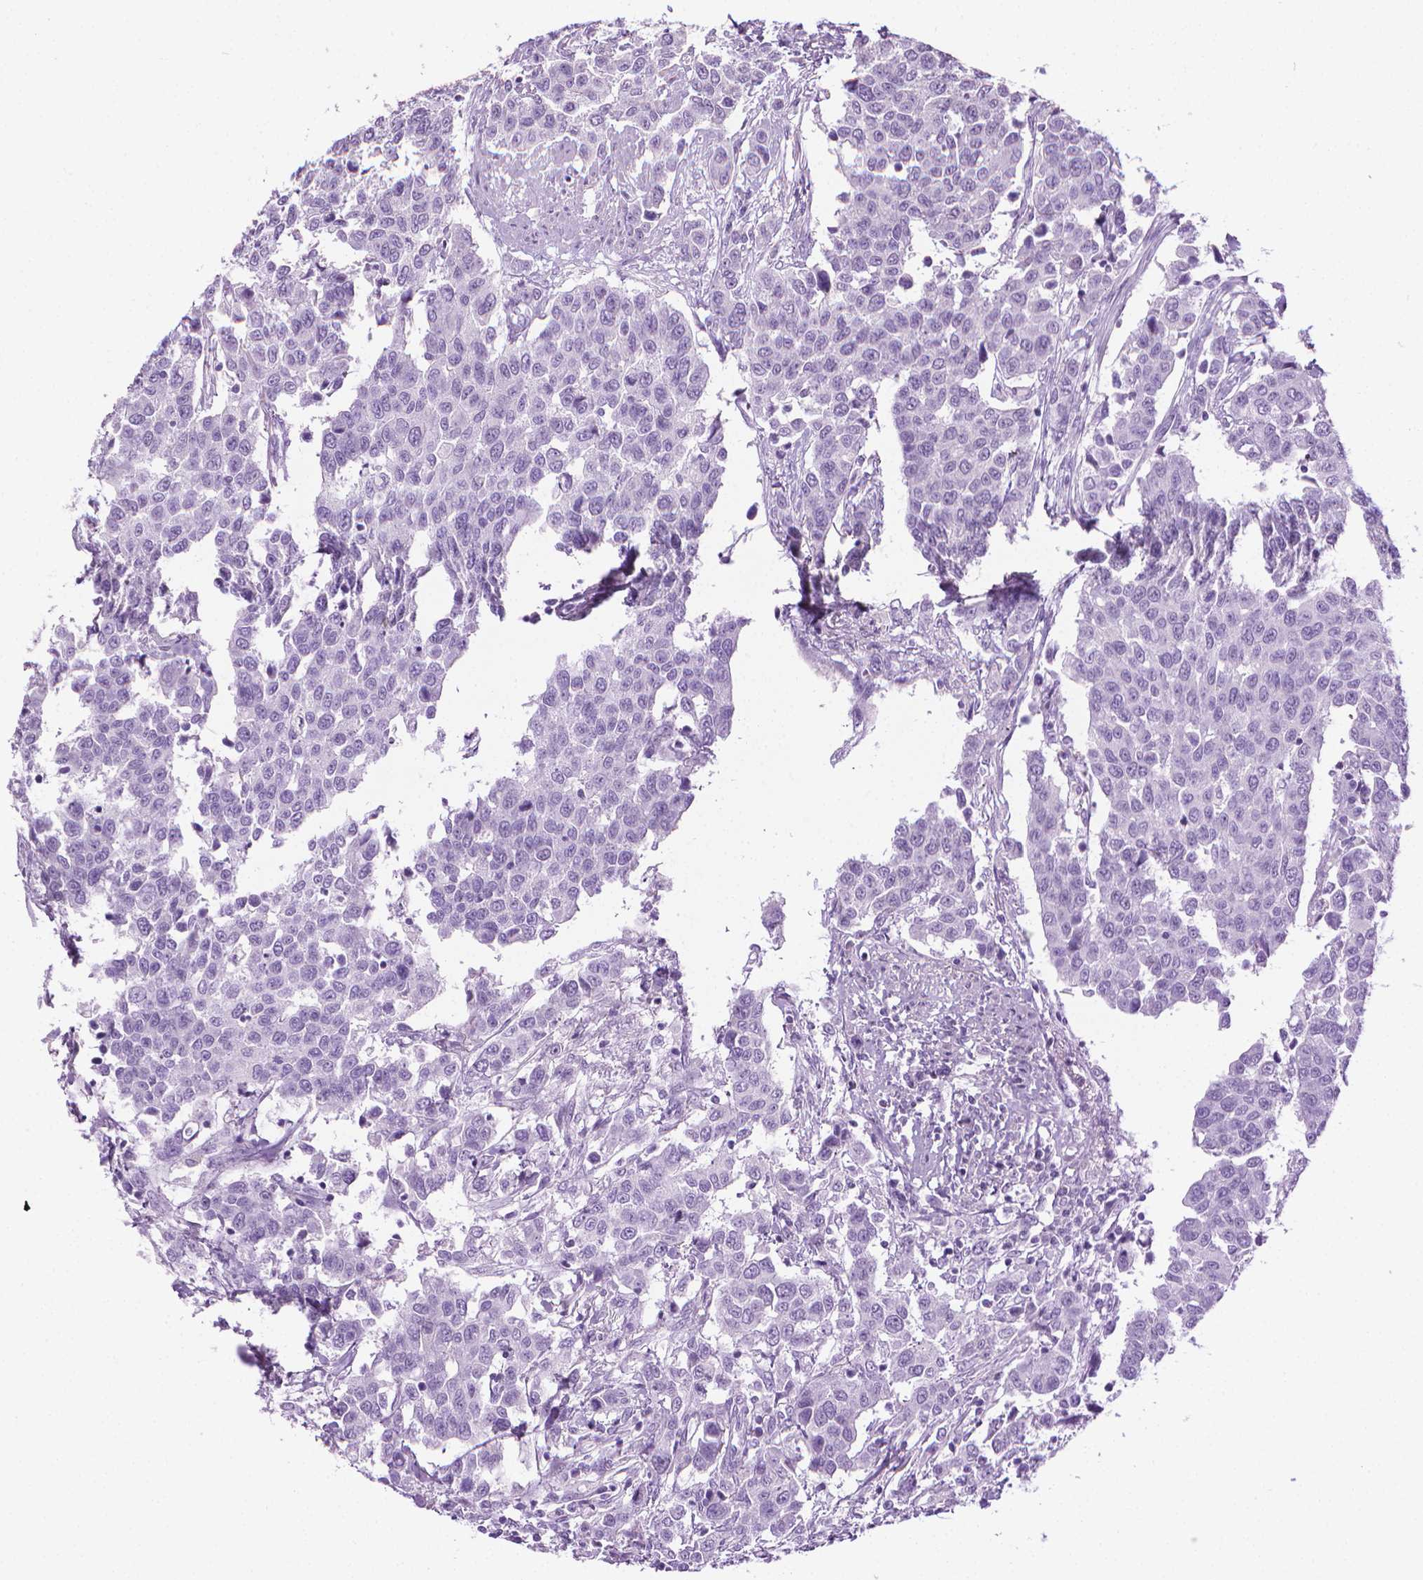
{"staining": {"intensity": "negative", "quantity": "none", "location": "none"}, "tissue": "urothelial cancer", "cell_type": "Tumor cells", "image_type": "cancer", "snomed": [{"axis": "morphology", "description": "Urothelial carcinoma, High grade"}, {"axis": "topography", "description": "Urinary bladder"}], "caption": "Urothelial cancer was stained to show a protein in brown. There is no significant staining in tumor cells.", "gene": "DNAI7", "patient": {"sex": "female", "age": 58}}